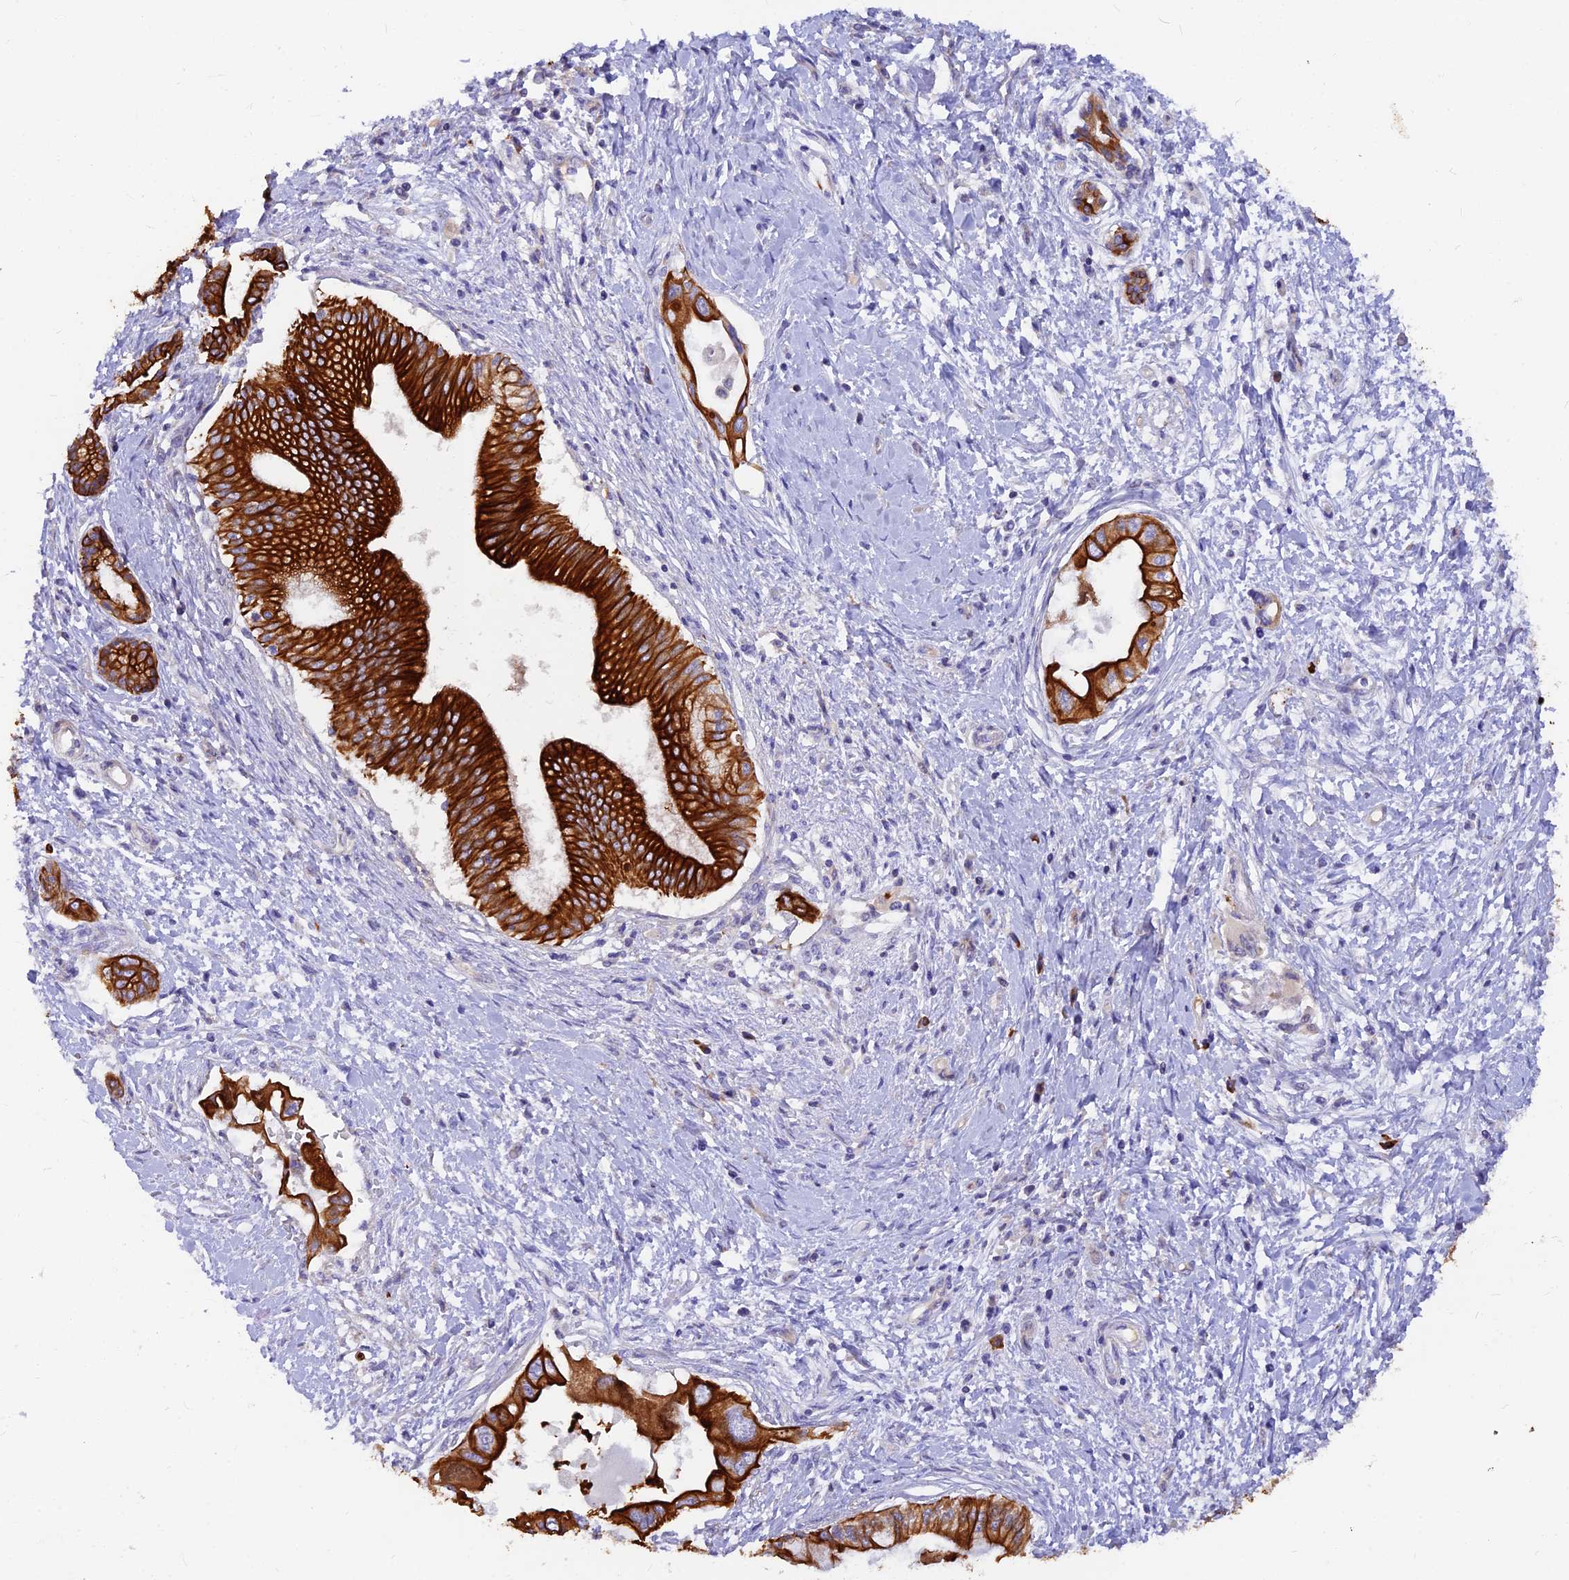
{"staining": {"intensity": "strong", "quantity": ">75%", "location": "cytoplasmic/membranous"}, "tissue": "pancreatic cancer", "cell_type": "Tumor cells", "image_type": "cancer", "snomed": [{"axis": "morphology", "description": "Adenocarcinoma, NOS"}, {"axis": "topography", "description": "Pancreas"}], "caption": "There is high levels of strong cytoplasmic/membranous staining in tumor cells of pancreatic adenocarcinoma, as demonstrated by immunohistochemical staining (brown color).", "gene": "DENND2D", "patient": {"sex": "male", "age": 46}}